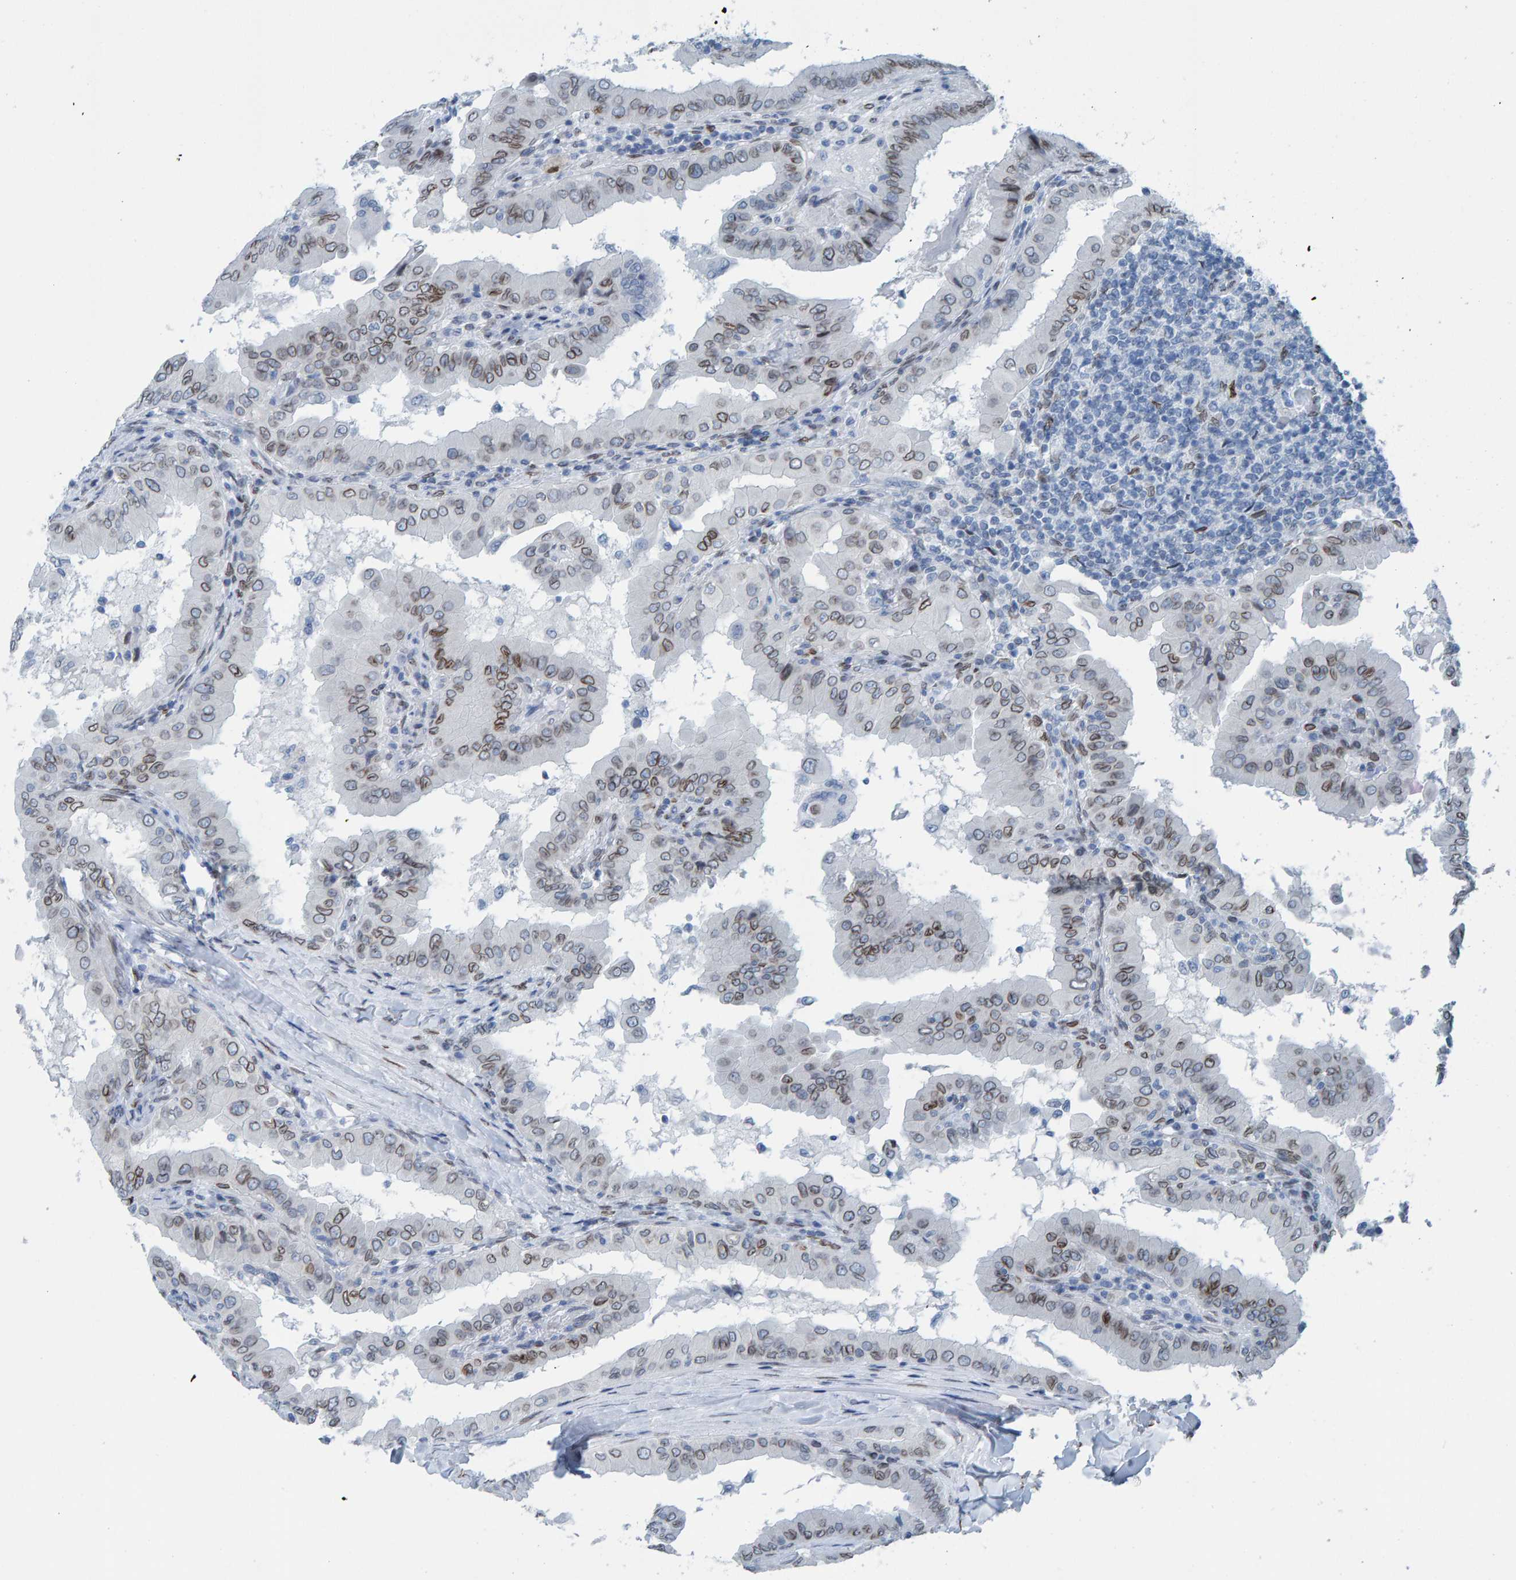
{"staining": {"intensity": "moderate", "quantity": ">75%", "location": "cytoplasmic/membranous,nuclear"}, "tissue": "thyroid cancer", "cell_type": "Tumor cells", "image_type": "cancer", "snomed": [{"axis": "morphology", "description": "Papillary adenocarcinoma, NOS"}, {"axis": "topography", "description": "Thyroid gland"}], "caption": "The image reveals immunohistochemical staining of thyroid cancer. There is moderate cytoplasmic/membranous and nuclear staining is appreciated in approximately >75% of tumor cells.", "gene": "LMNB2", "patient": {"sex": "male", "age": 33}}